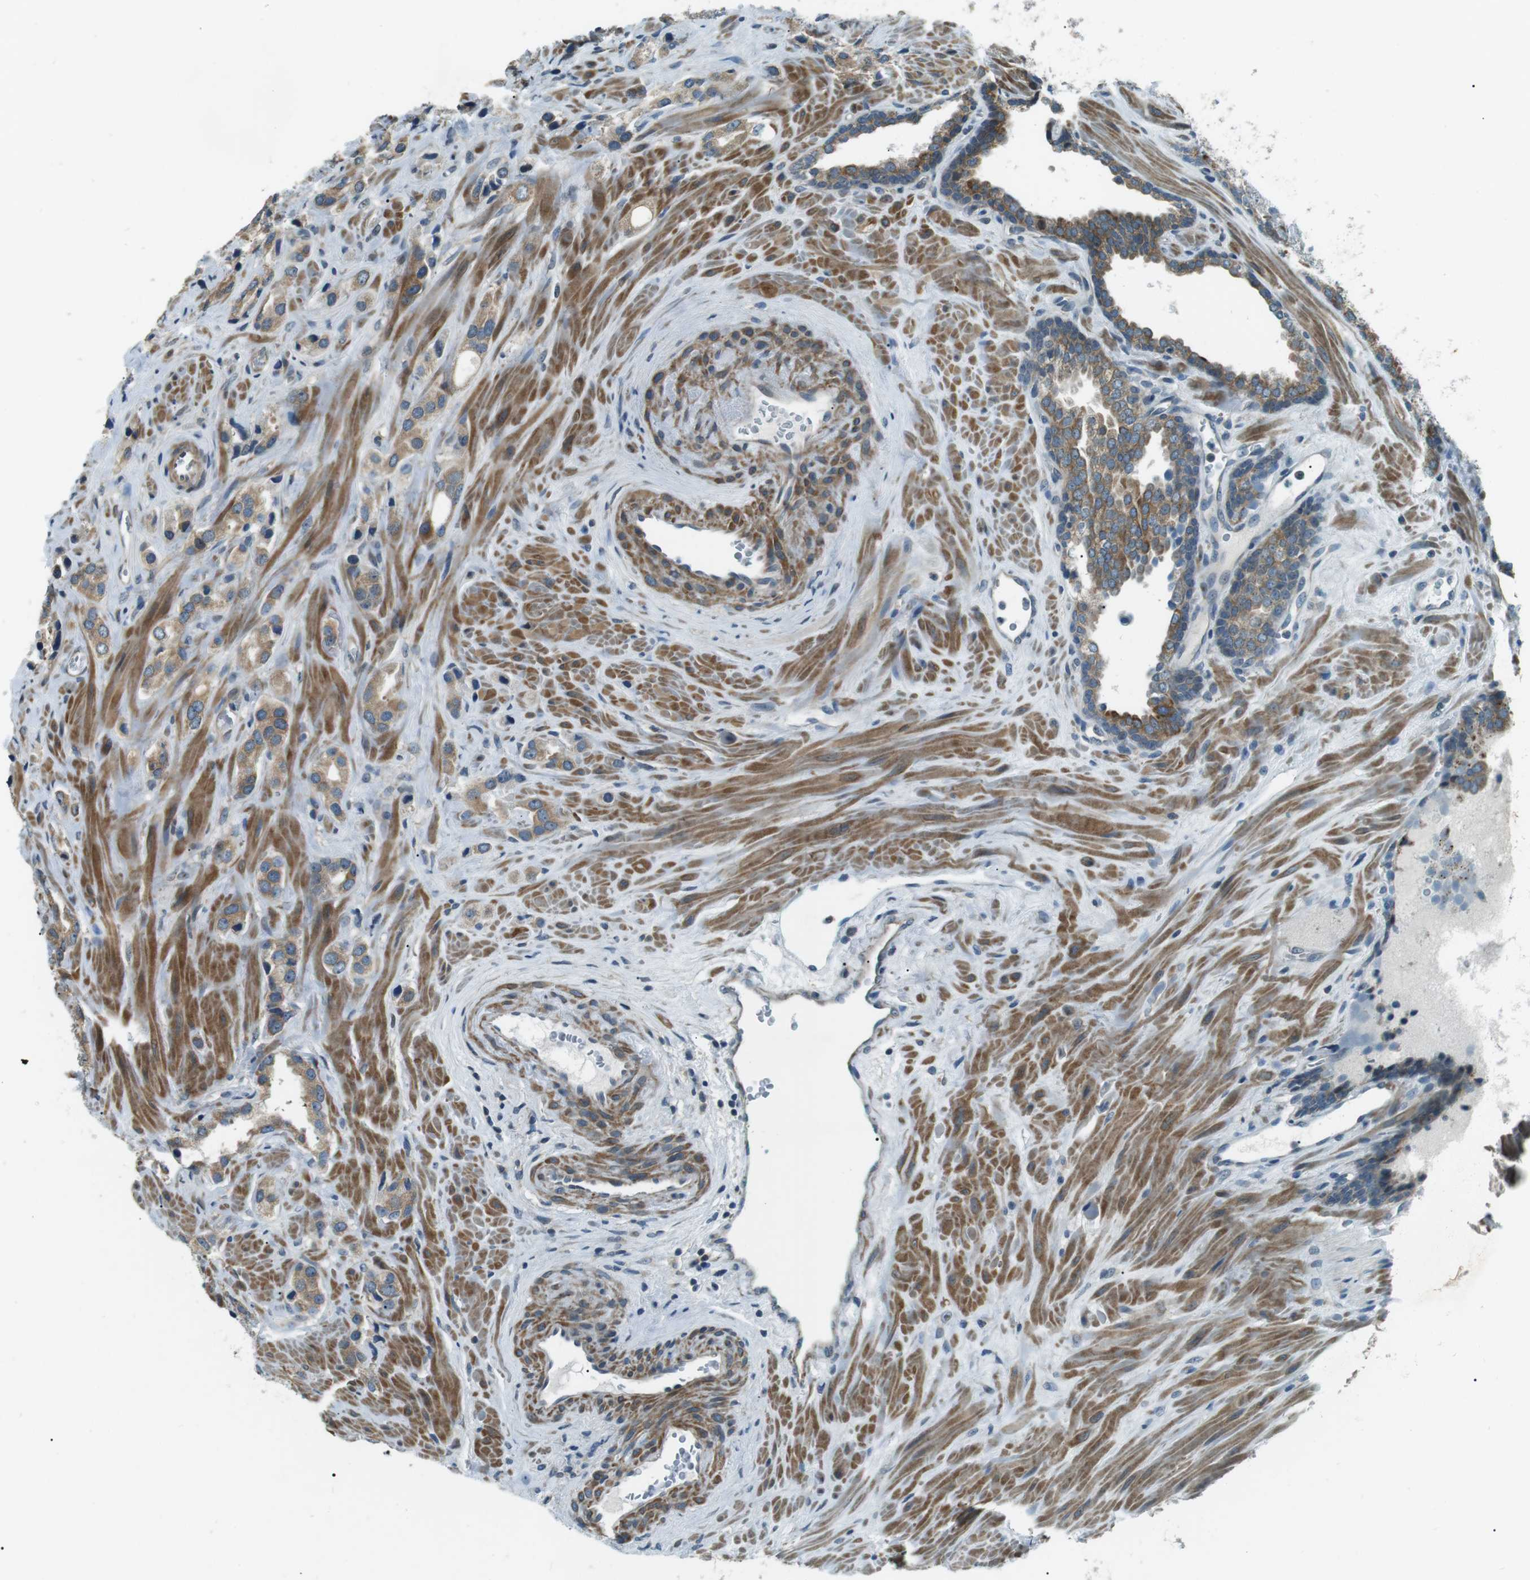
{"staining": {"intensity": "moderate", "quantity": ">75%", "location": "cytoplasmic/membranous"}, "tissue": "prostate cancer", "cell_type": "Tumor cells", "image_type": "cancer", "snomed": [{"axis": "morphology", "description": "Adenocarcinoma, High grade"}, {"axis": "topography", "description": "Prostate"}], "caption": "Protein expression analysis of human prostate adenocarcinoma (high-grade) reveals moderate cytoplasmic/membranous expression in about >75% of tumor cells.", "gene": "TMEM74", "patient": {"sex": "male", "age": 64}}